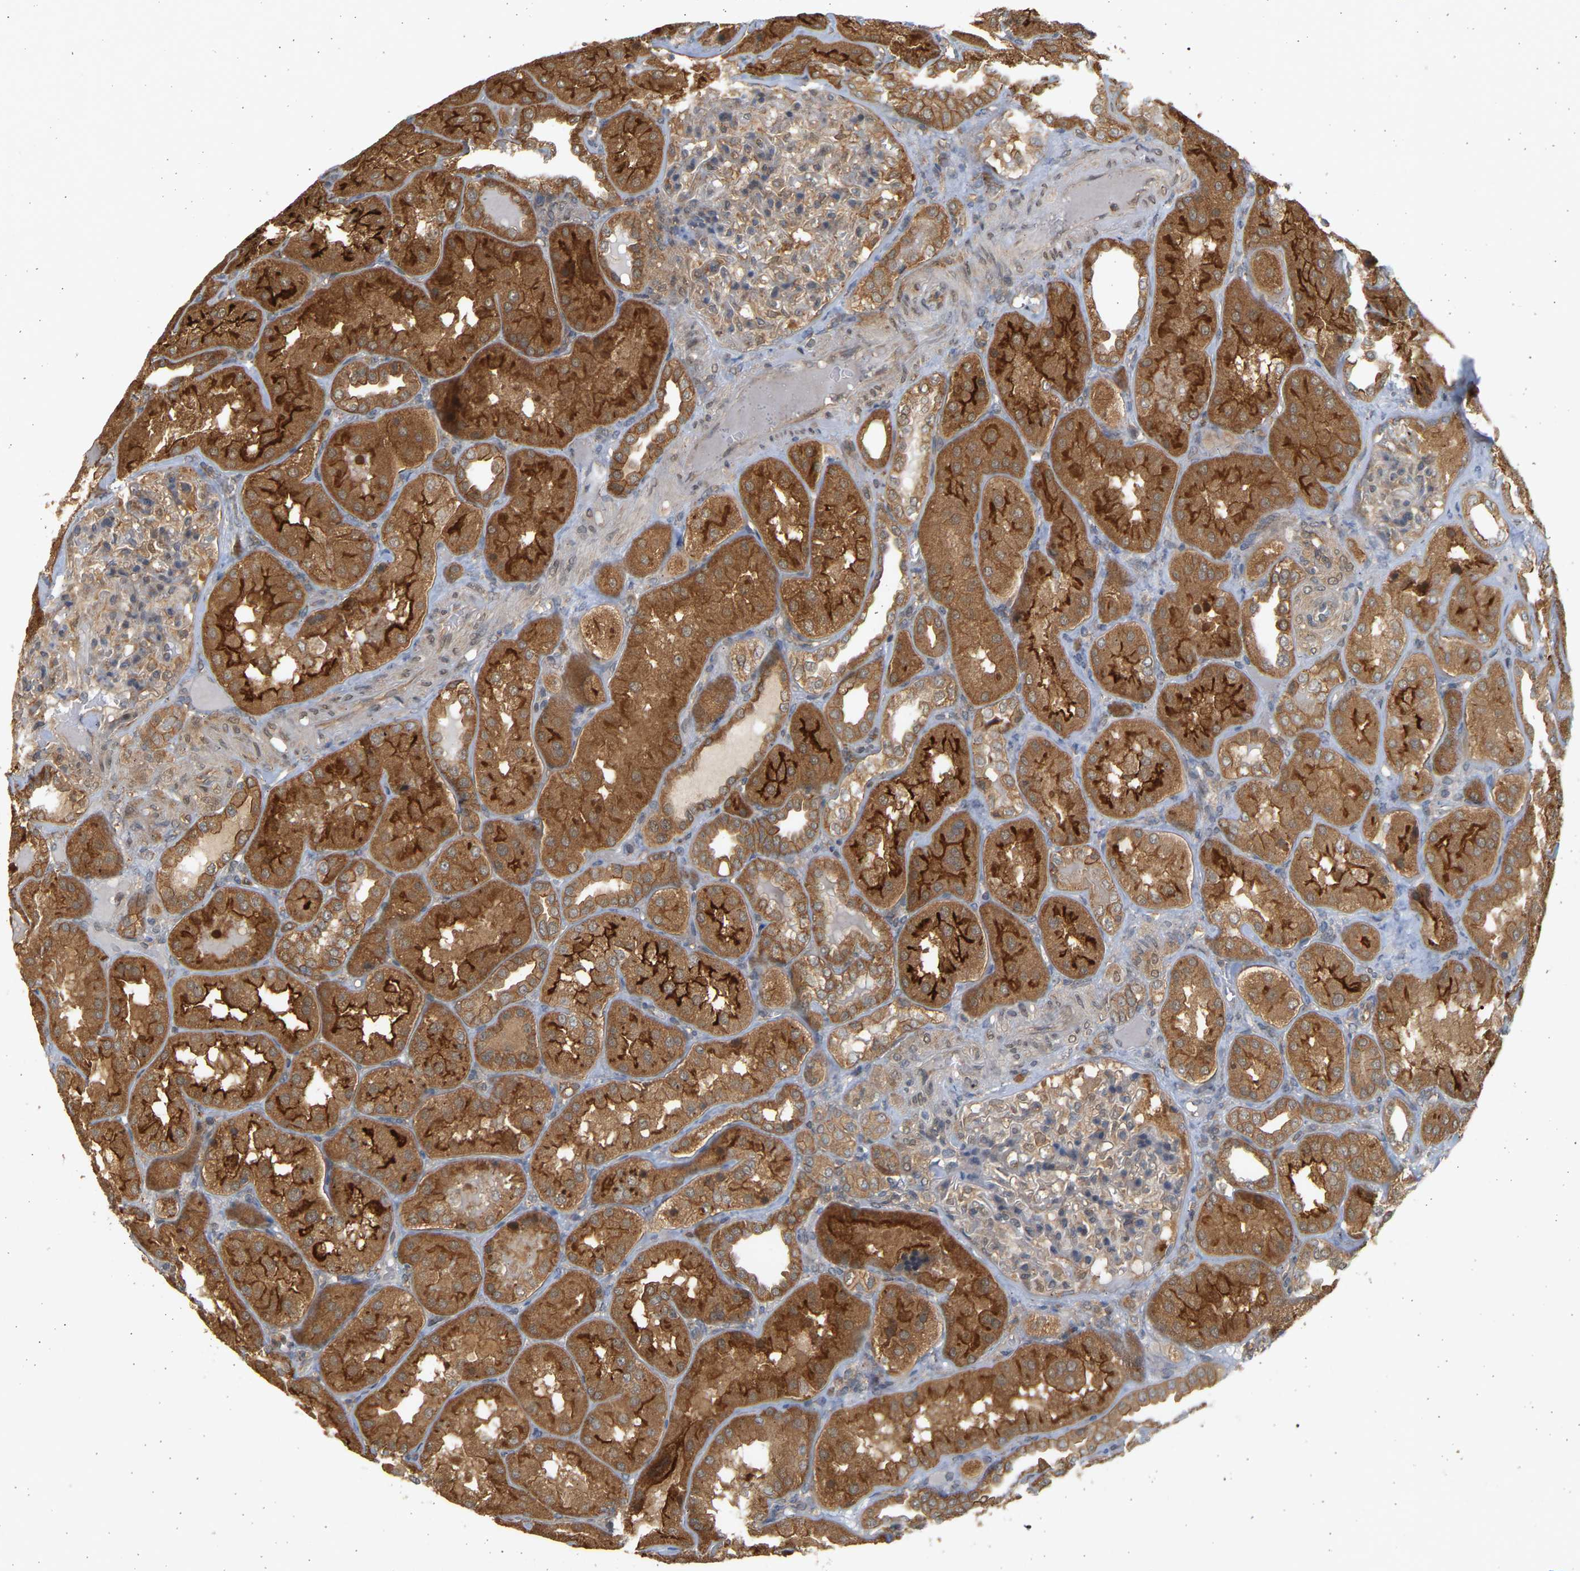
{"staining": {"intensity": "weak", "quantity": ">75%", "location": "cytoplasmic/membranous"}, "tissue": "kidney", "cell_type": "Cells in glomeruli", "image_type": "normal", "snomed": [{"axis": "morphology", "description": "Normal tissue, NOS"}, {"axis": "topography", "description": "Kidney"}], "caption": "Immunohistochemistry micrograph of normal kidney stained for a protein (brown), which reveals low levels of weak cytoplasmic/membranous positivity in about >75% of cells in glomeruli.", "gene": "B4GALT6", "patient": {"sex": "female", "age": 56}}